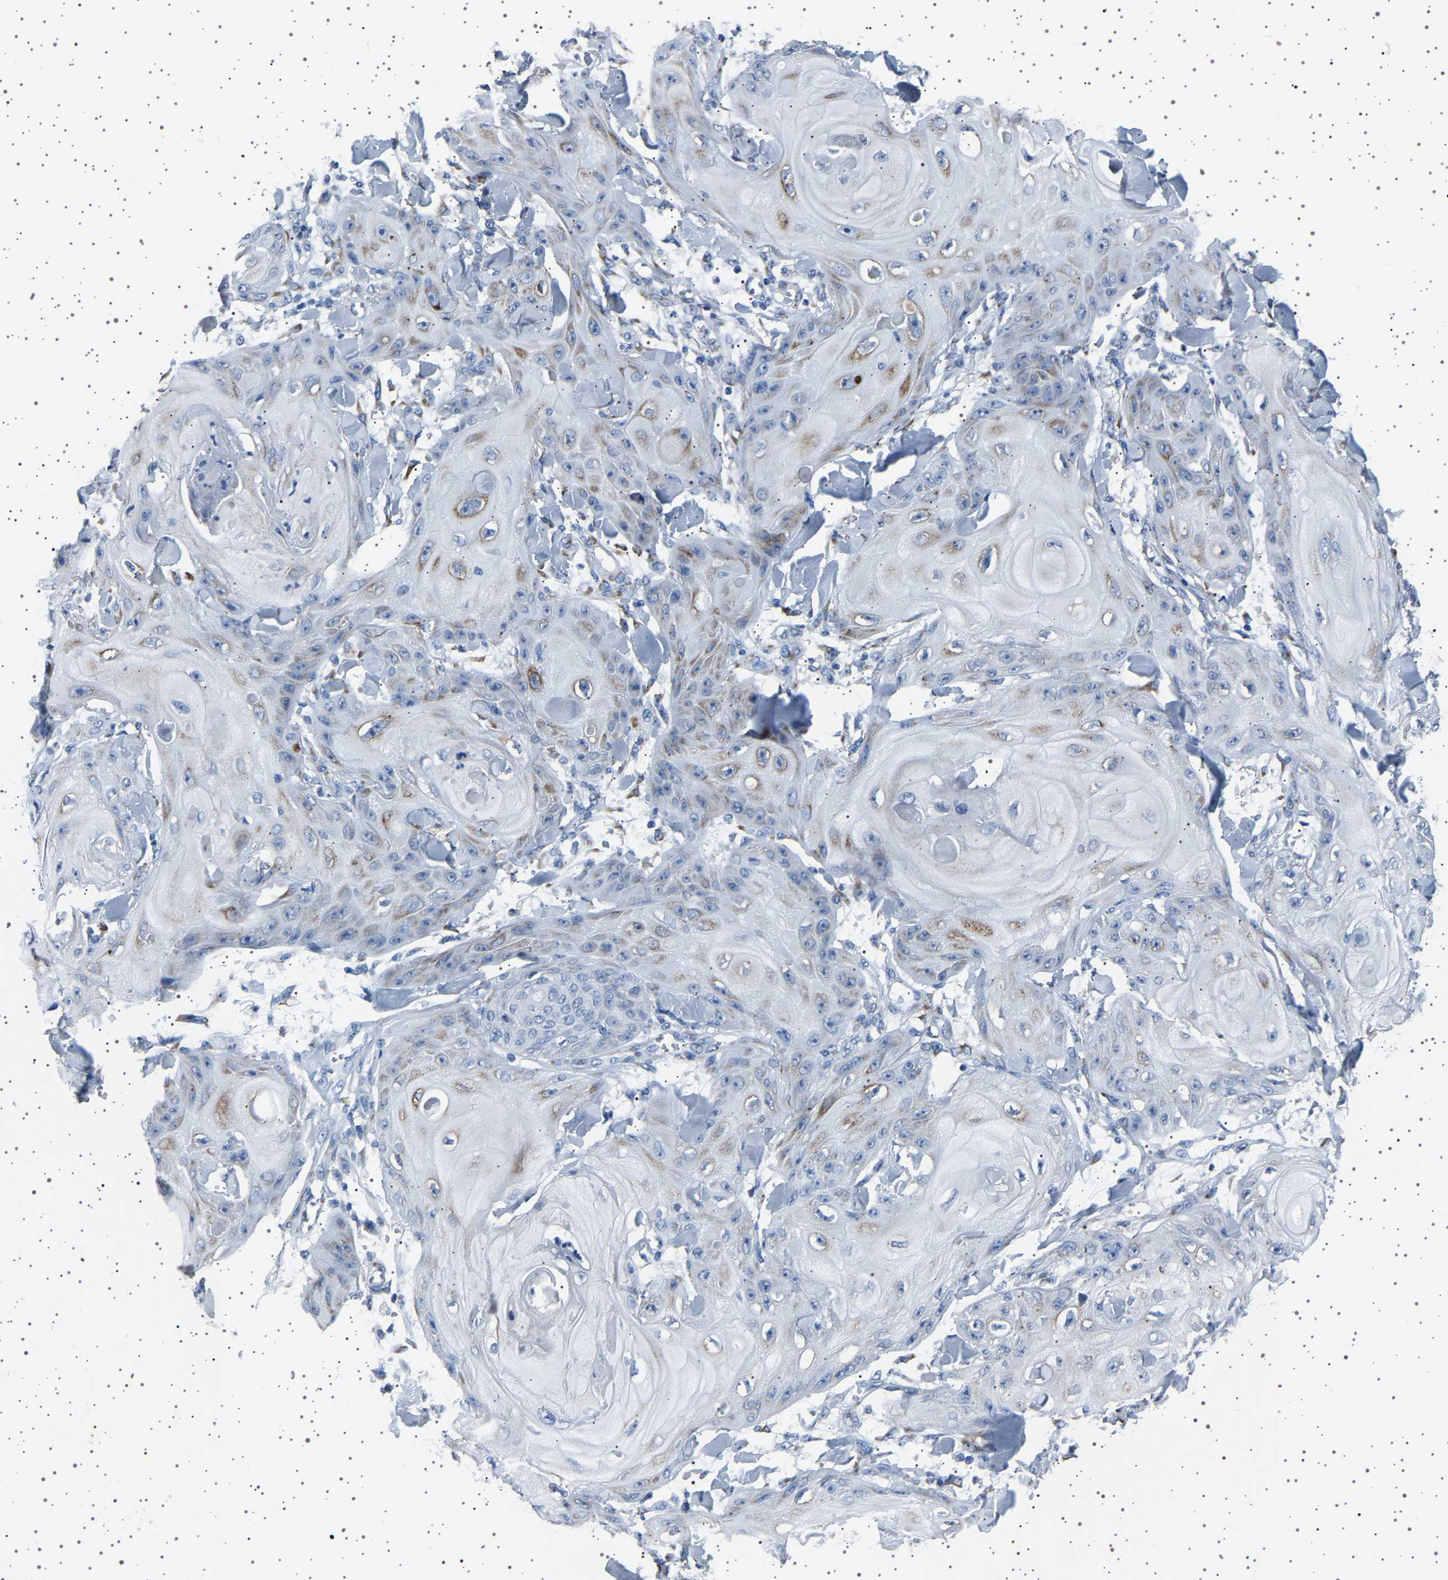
{"staining": {"intensity": "moderate", "quantity": "<25%", "location": "cytoplasmic/membranous"}, "tissue": "skin cancer", "cell_type": "Tumor cells", "image_type": "cancer", "snomed": [{"axis": "morphology", "description": "Squamous cell carcinoma, NOS"}, {"axis": "topography", "description": "Skin"}], "caption": "Brown immunohistochemical staining in skin squamous cell carcinoma exhibits moderate cytoplasmic/membranous expression in about <25% of tumor cells. The protein is stained brown, and the nuclei are stained in blue (DAB (3,3'-diaminobenzidine) IHC with brightfield microscopy, high magnification).", "gene": "FTCD", "patient": {"sex": "male", "age": 74}}